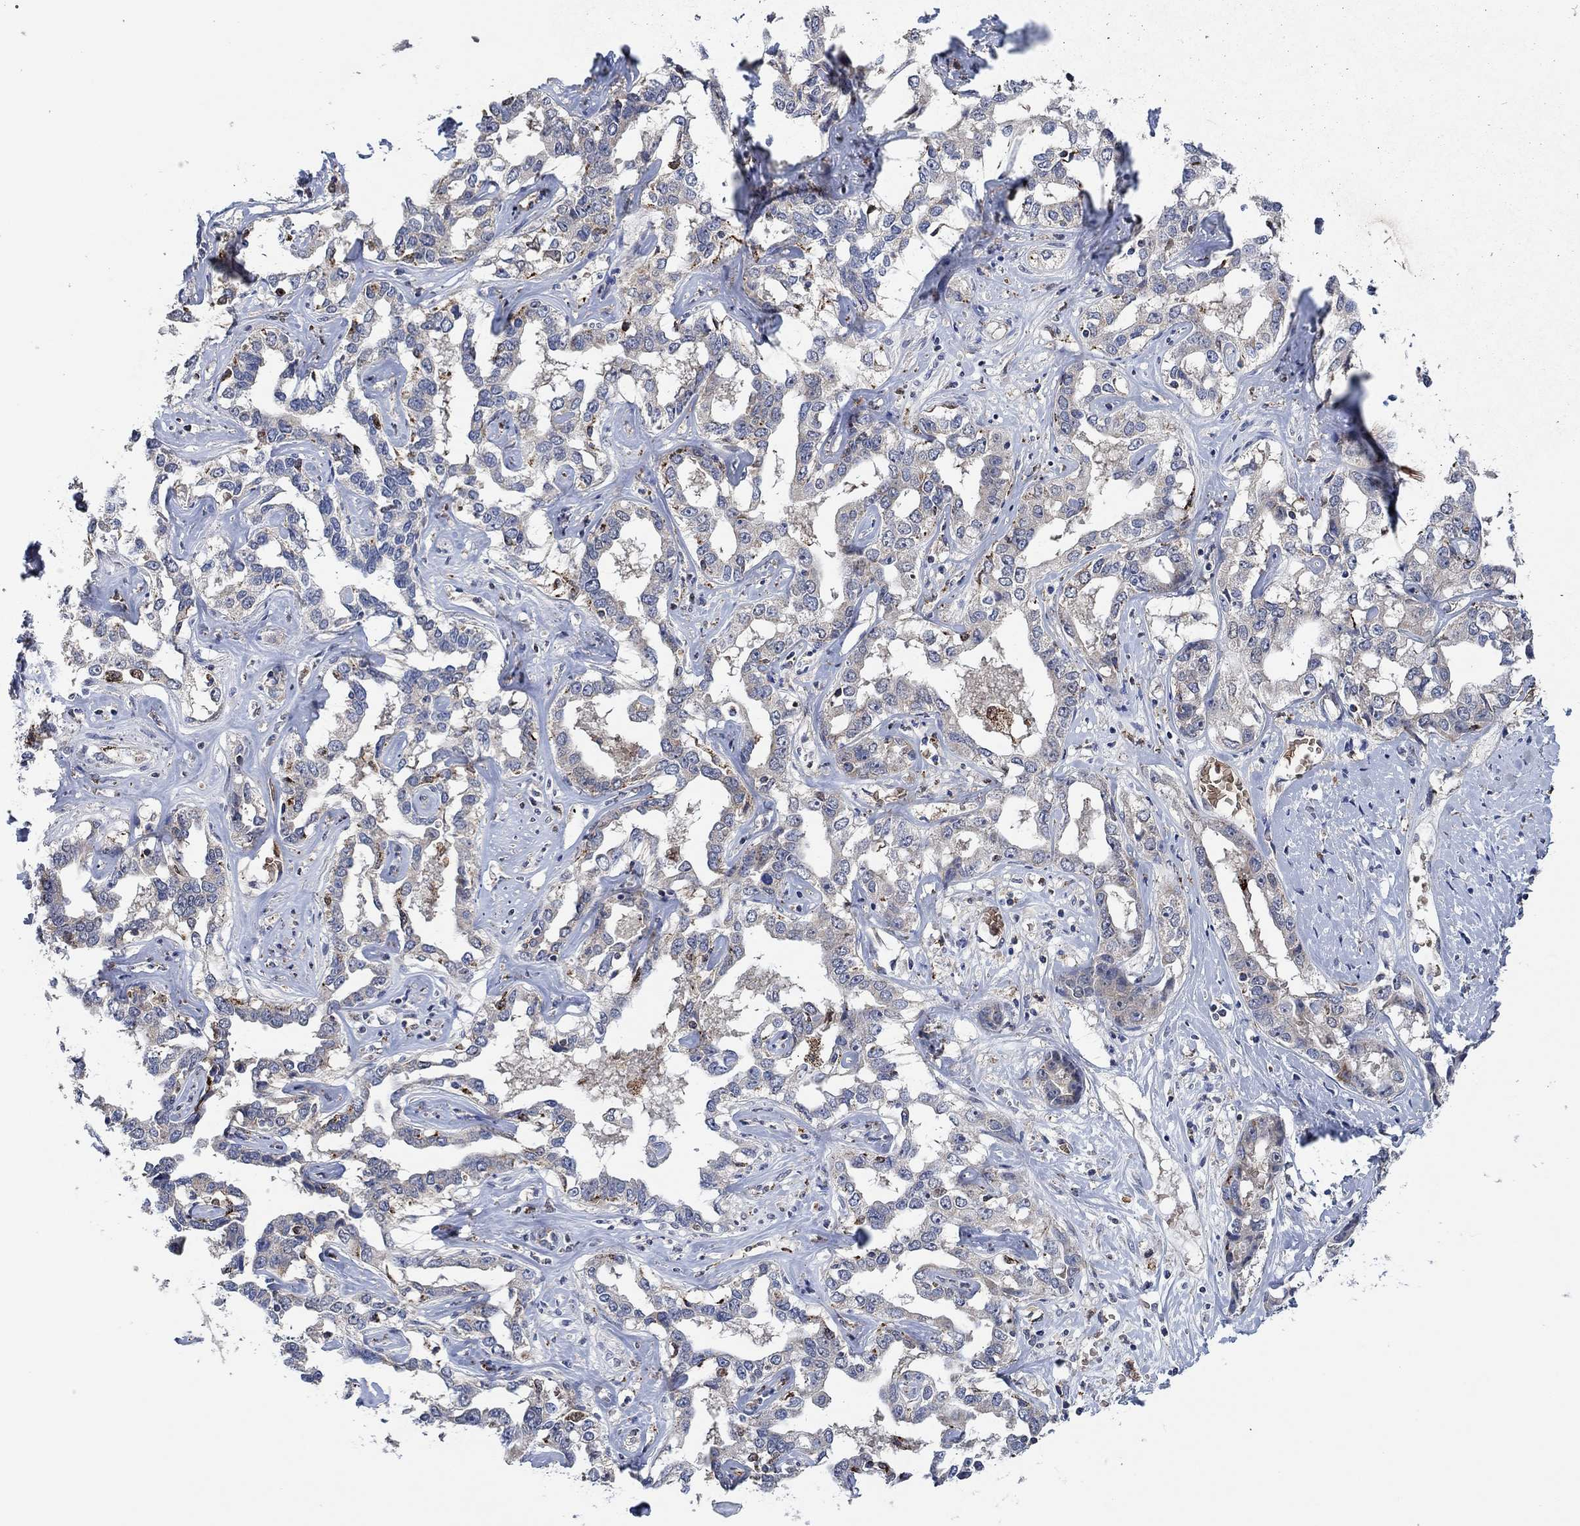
{"staining": {"intensity": "negative", "quantity": "none", "location": "none"}, "tissue": "liver cancer", "cell_type": "Tumor cells", "image_type": "cancer", "snomed": [{"axis": "morphology", "description": "Cholangiocarcinoma"}, {"axis": "topography", "description": "Liver"}], "caption": "Protein analysis of liver cancer (cholangiocarcinoma) demonstrates no significant staining in tumor cells.", "gene": "MPP1", "patient": {"sex": "male", "age": 59}}